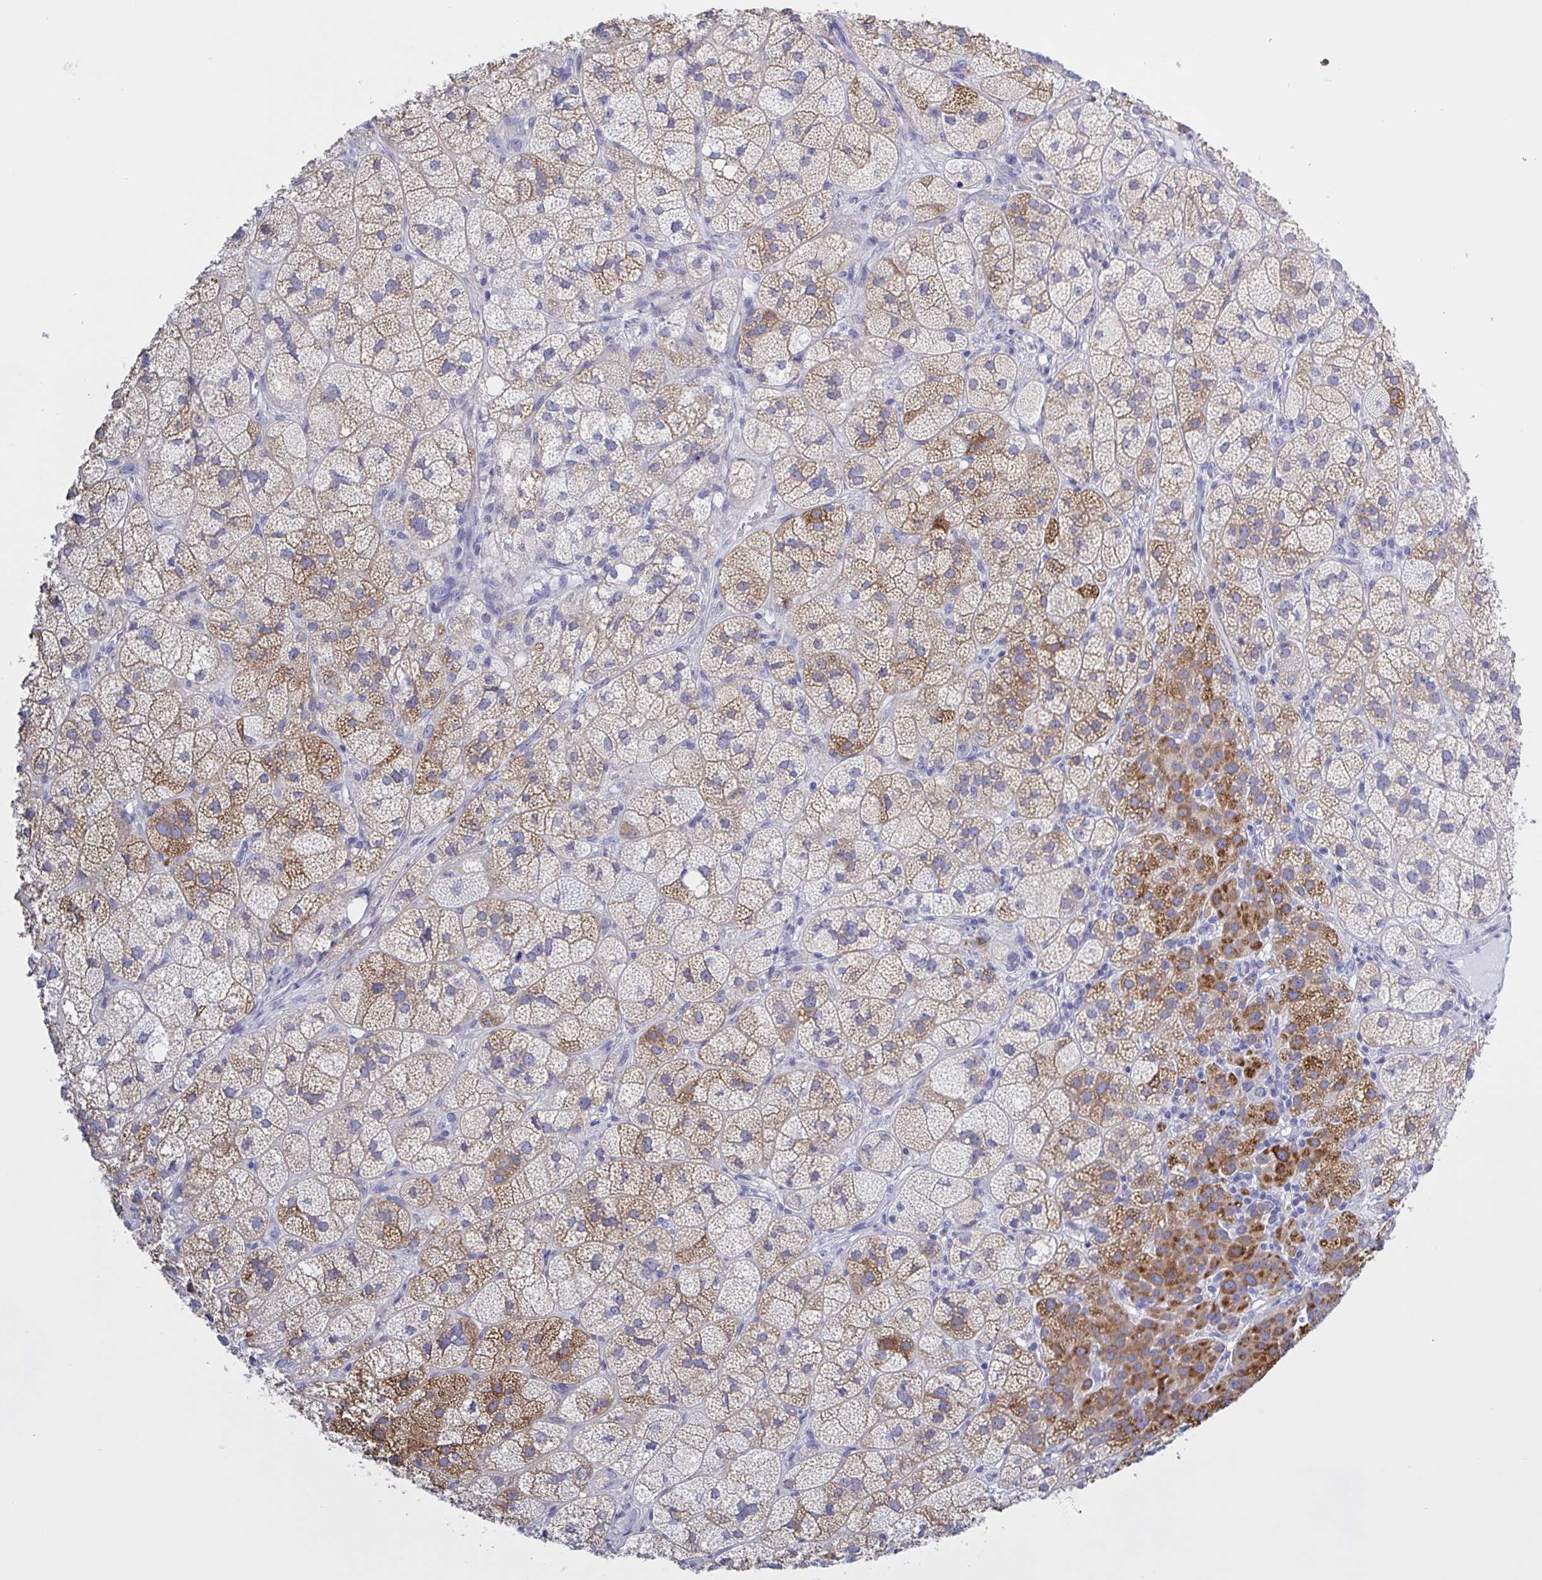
{"staining": {"intensity": "strong", "quantity": "25%-75%", "location": "cytoplasmic/membranous"}, "tissue": "adrenal gland", "cell_type": "Glandular cells", "image_type": "normal", "snomed": [{"axis": "morphology", "description": "Normal tissue, NOS"}, {"axis": "topography", "description": "Adrenal gland"}], "caption": "Normal adrenal gland exhibits strong cytoplasmic/membranous expression in about 25%-75% of glandular cells Immunohistochemistry (ihc) stains the protein of interest in brown and the nuclei are stained blue..", "gene": "CHMP5", "patient": {"sex": "female", "age": 60}}